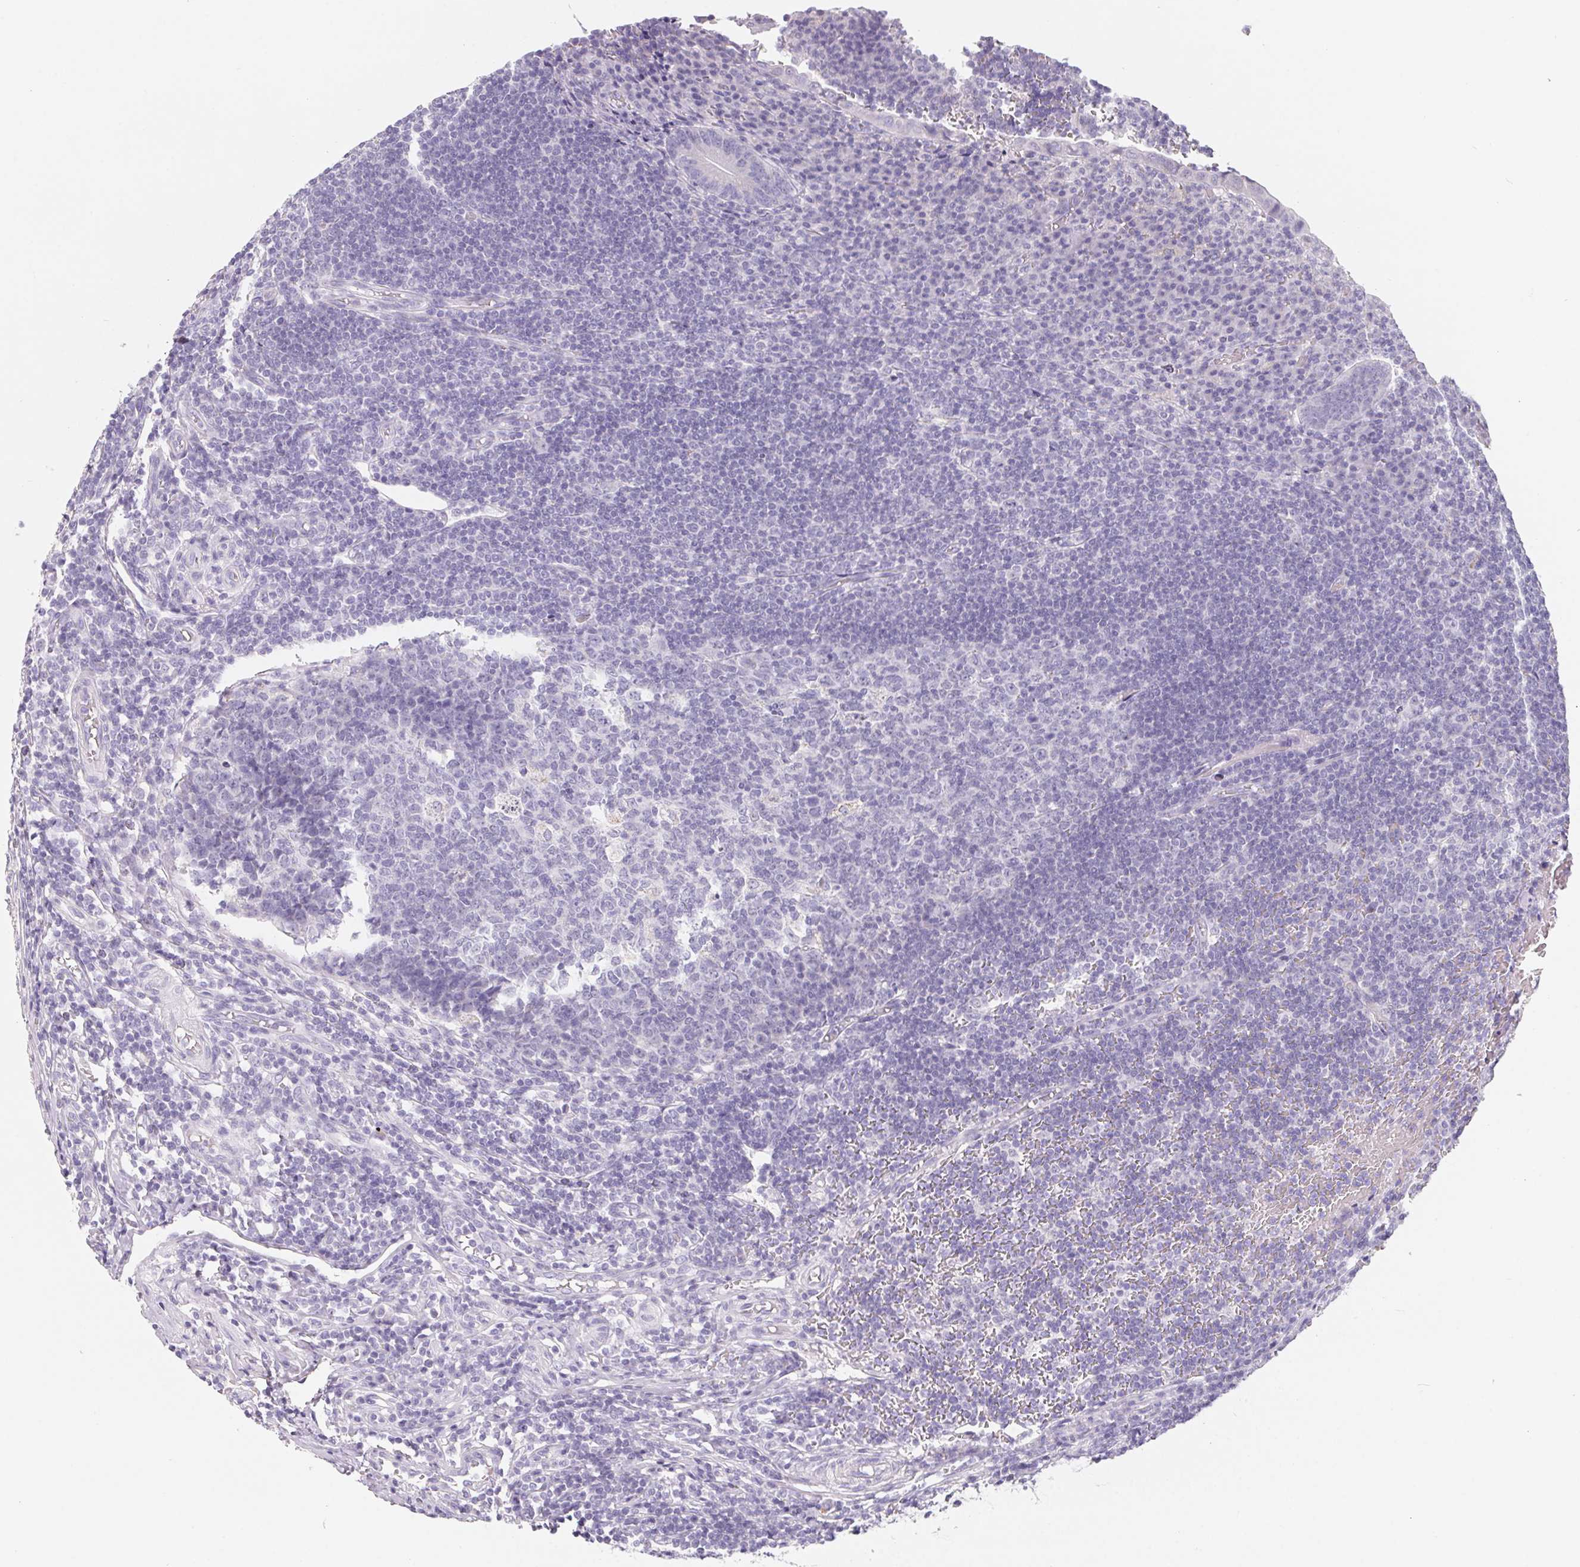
{"staining": {"intensity": "negative", "quantity": "none", "location": "none"}, "tissue": "appendix", "cell_type": "Glandular cells", "image_type": "normal", "snomed": [{"axis": "morphology", "description": "Normal tissue, NOS"}, {"axis": "topography", "description": "Appendix"}], "caption": "Glandular cells are negative for brown protein staining in unremarkable appendix. (DAB (3,3'-diaminobenzidine) IHC, high magnification).", "gene": "FDX1", "patient": {"sex": "male", "age": 18}}